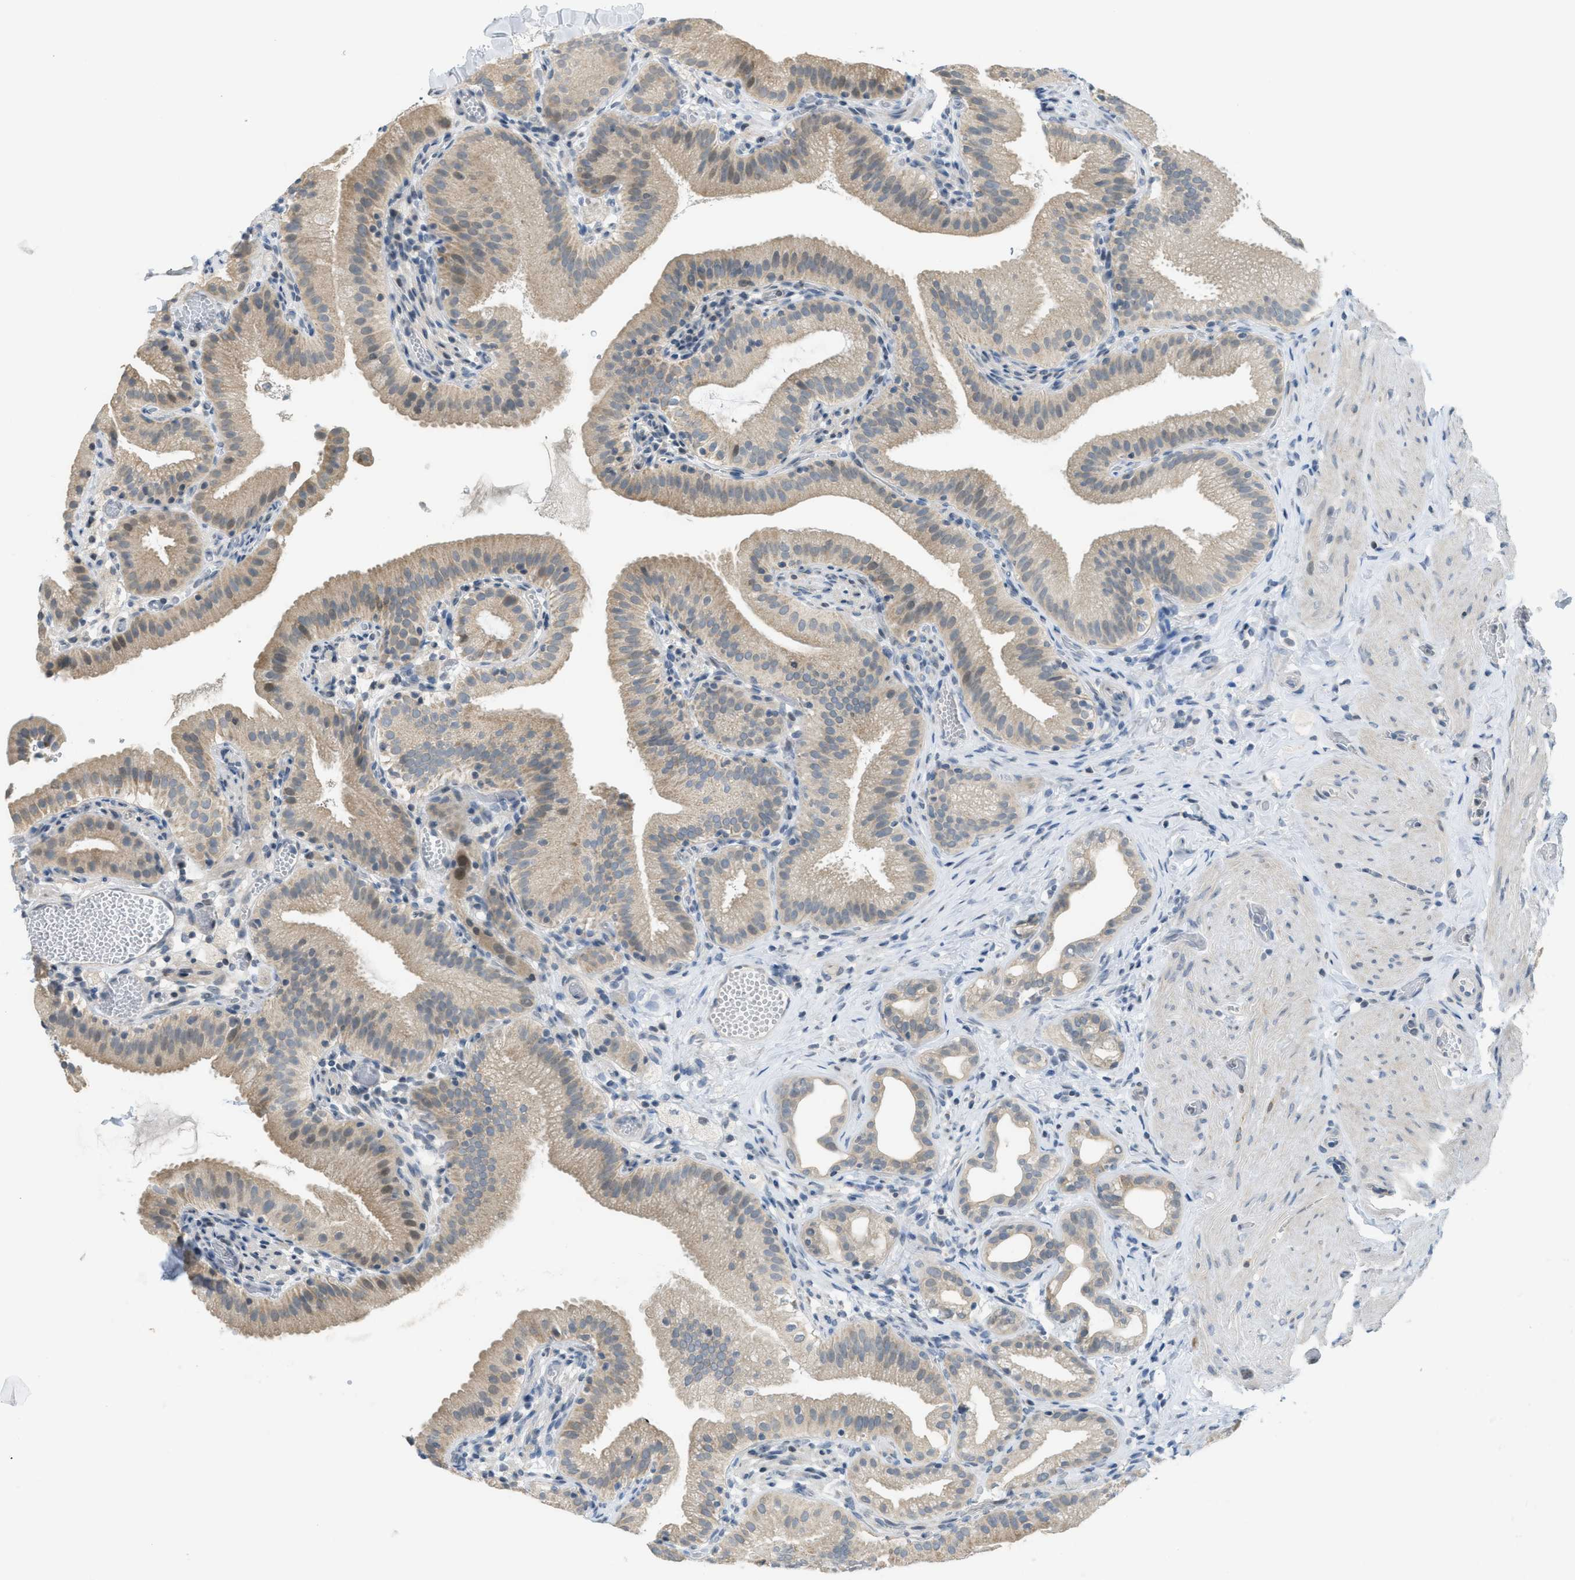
{"staining": {"intensity": "weak", "quantity": "25%-75%", "location": "cytoplasmic/membranous"}, "tissue": "gallbladder", "cell_type": "Glandular cells", "image_type": "normal", "snomed": [{"axis": "morphology", "description": "Normal tissue, NOS"}, {"axis": "topography", "description": "Gallbladder"}], "caption": "Immunohistochemistry (DAB) staining of benign human gallbladder shows weak cytoplasmic/membranous protein staining in about 25%-75% of glandular cells. The staining was performed using DAB (3,3'-diaminobenzidine) to visualize the protein expression in brown, while the nuclei were stained in blue with hematoxylin (Magnification: 20x).", "gene": "TXNDC2", "patient": {"sex": "male", "age": 54}}